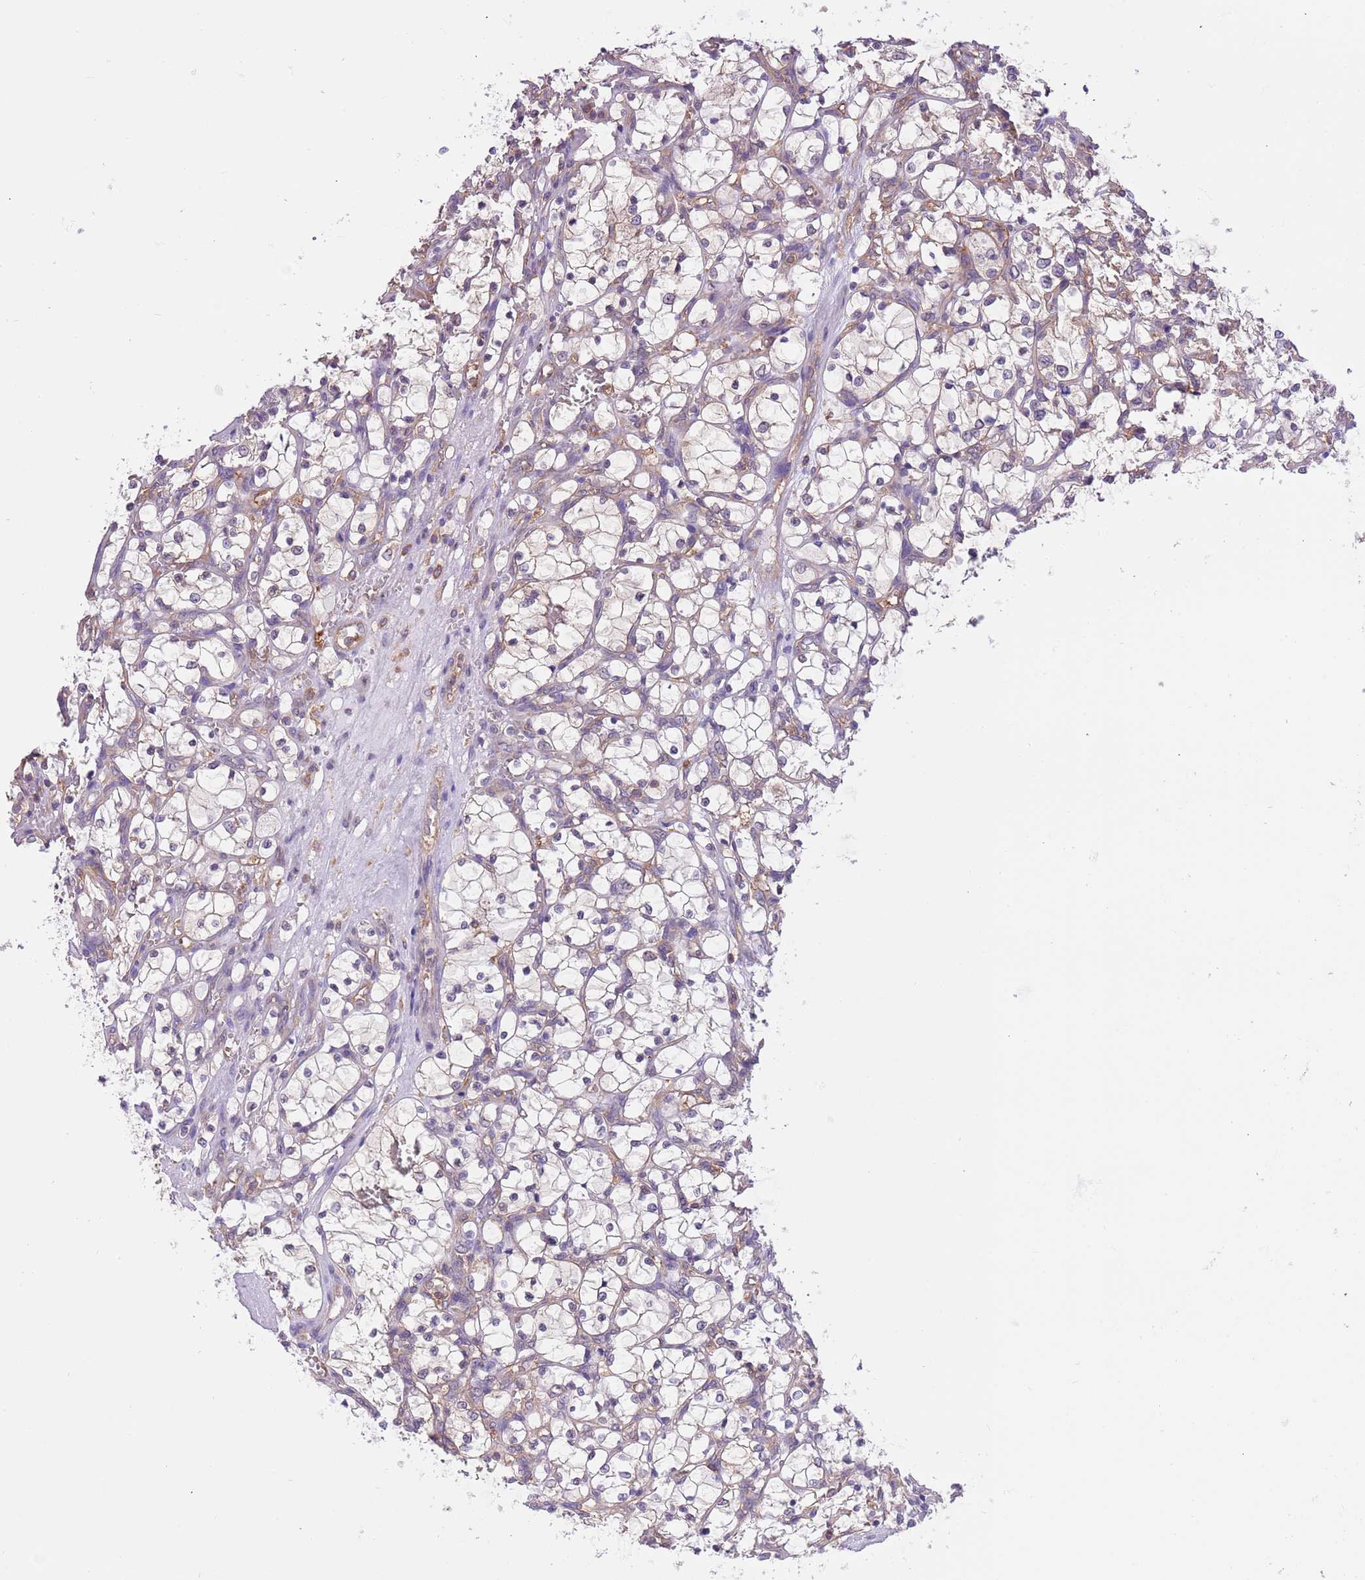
{"staining": {"intensity": "weak", "quantity": "25%-75%", "location": "cytoplasmic/membranous"}, "tissue": "renal cancer", "cell_type": "Tumor cells", "image_type": "cancer", "snomed": [{"axis": "morphology", "description": "Adenocarcinoma, NOS"}, {"axis": "topography", "description": "Kidney"}], "caption": "Immunohistochemical staining of human adenocarcinoma (renal) demonstrates weak cytoplasmic/membranous protein expression in about 25%-75% of tumor cells.", "gene": "STIP1", "patient": {"sex": "female", "age": 69}}